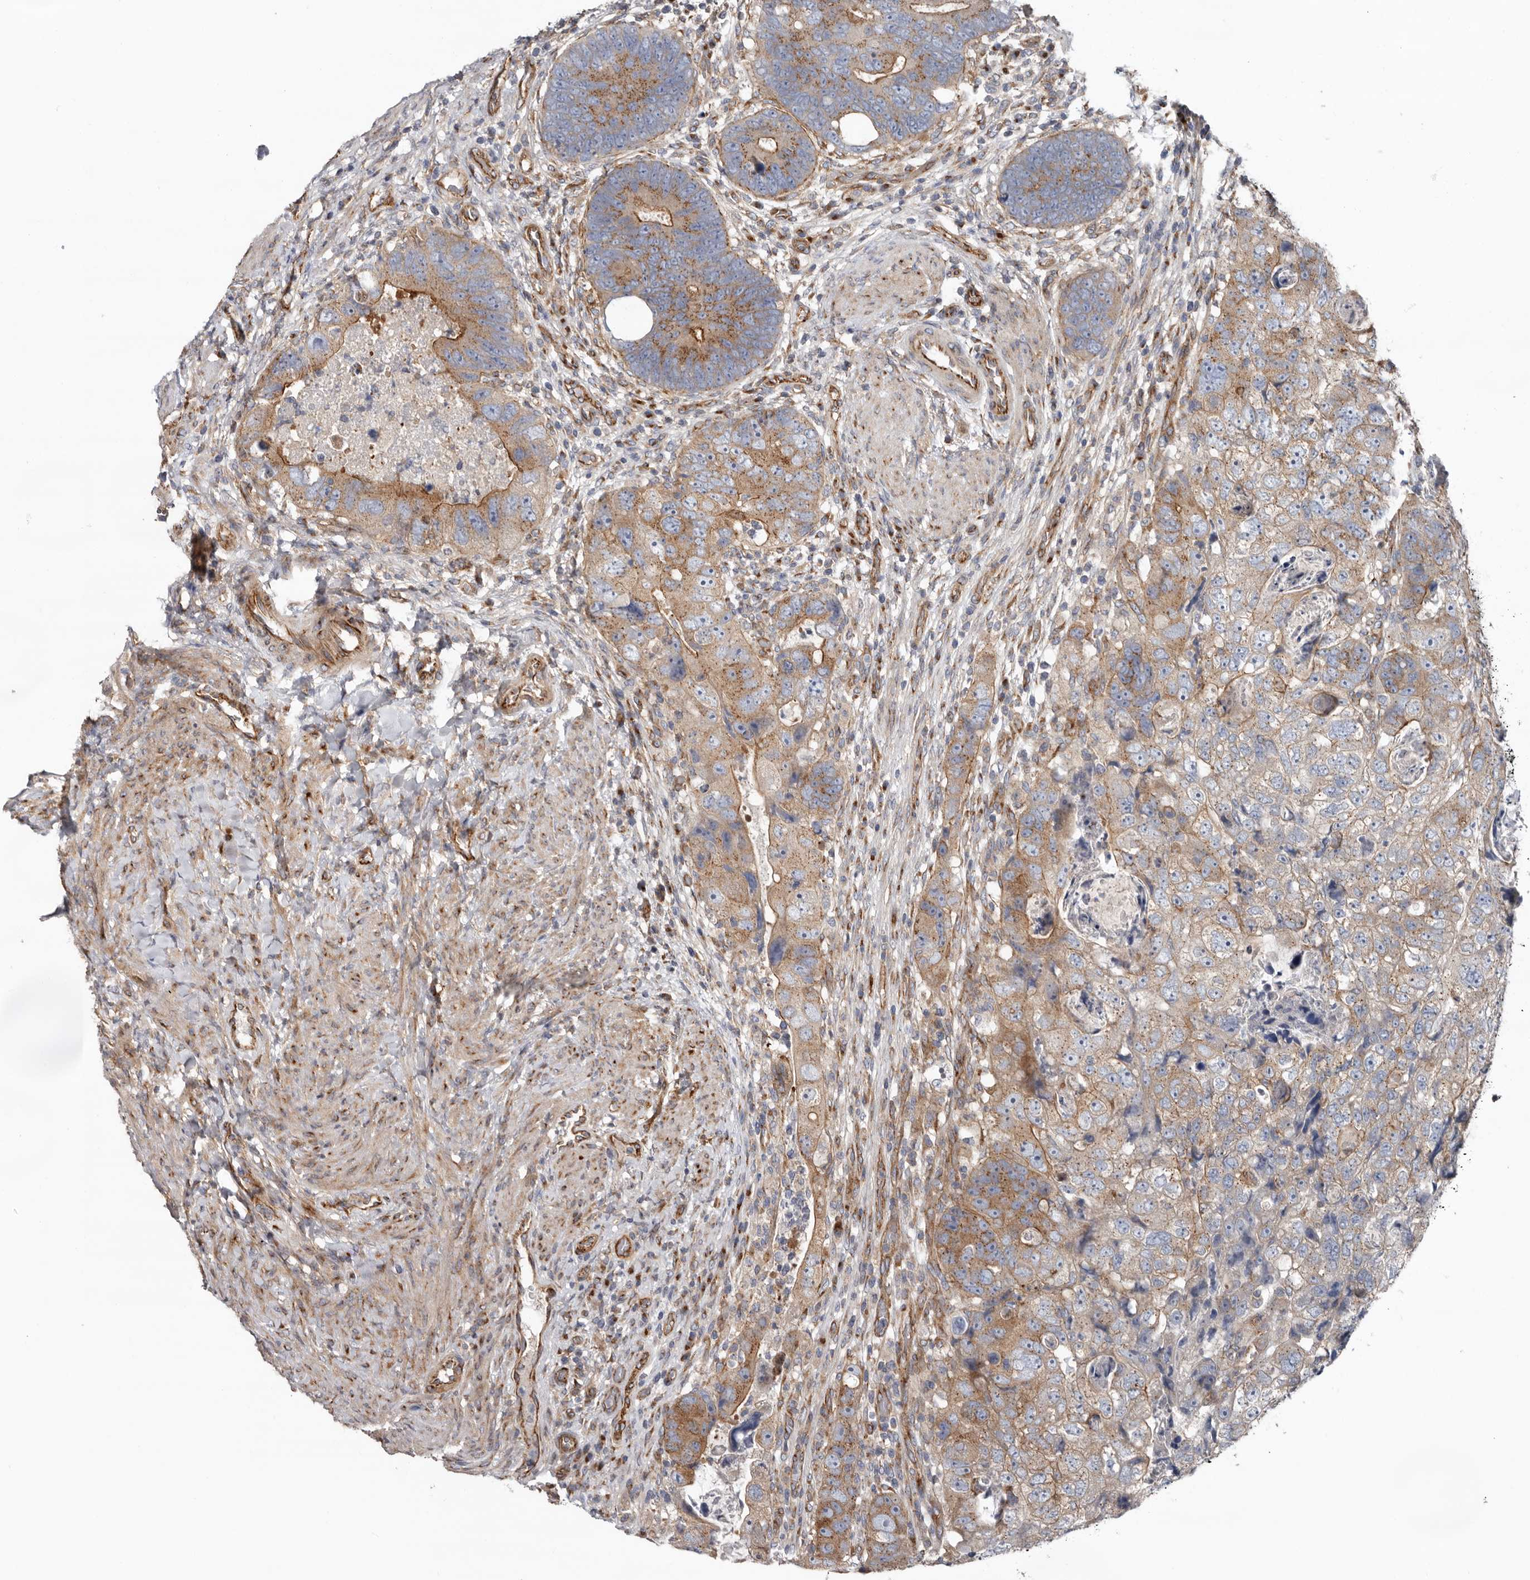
{"staining": {"intensity": "moderate", "quantity": ">75%", "location": "cytoplasmic/membranous"}, "tissue": "colorectal cancer", "cell_type": "Tumor cells", "image_type": "cancer", "snomed": [{"axis": "morphology", "description": "Adenocarcinoma, NOS"}, {"axis": "topography", "description": "Rectum"}], "caption": "The histopathology image exhibits staining of adenocarcinoma (colorectal), revealing moderate cytoplasmic/membranous protein expression (brown color) within tumor cells.", "gene": "LUZP1", "patient": {"sex": "male", "age": 59}}